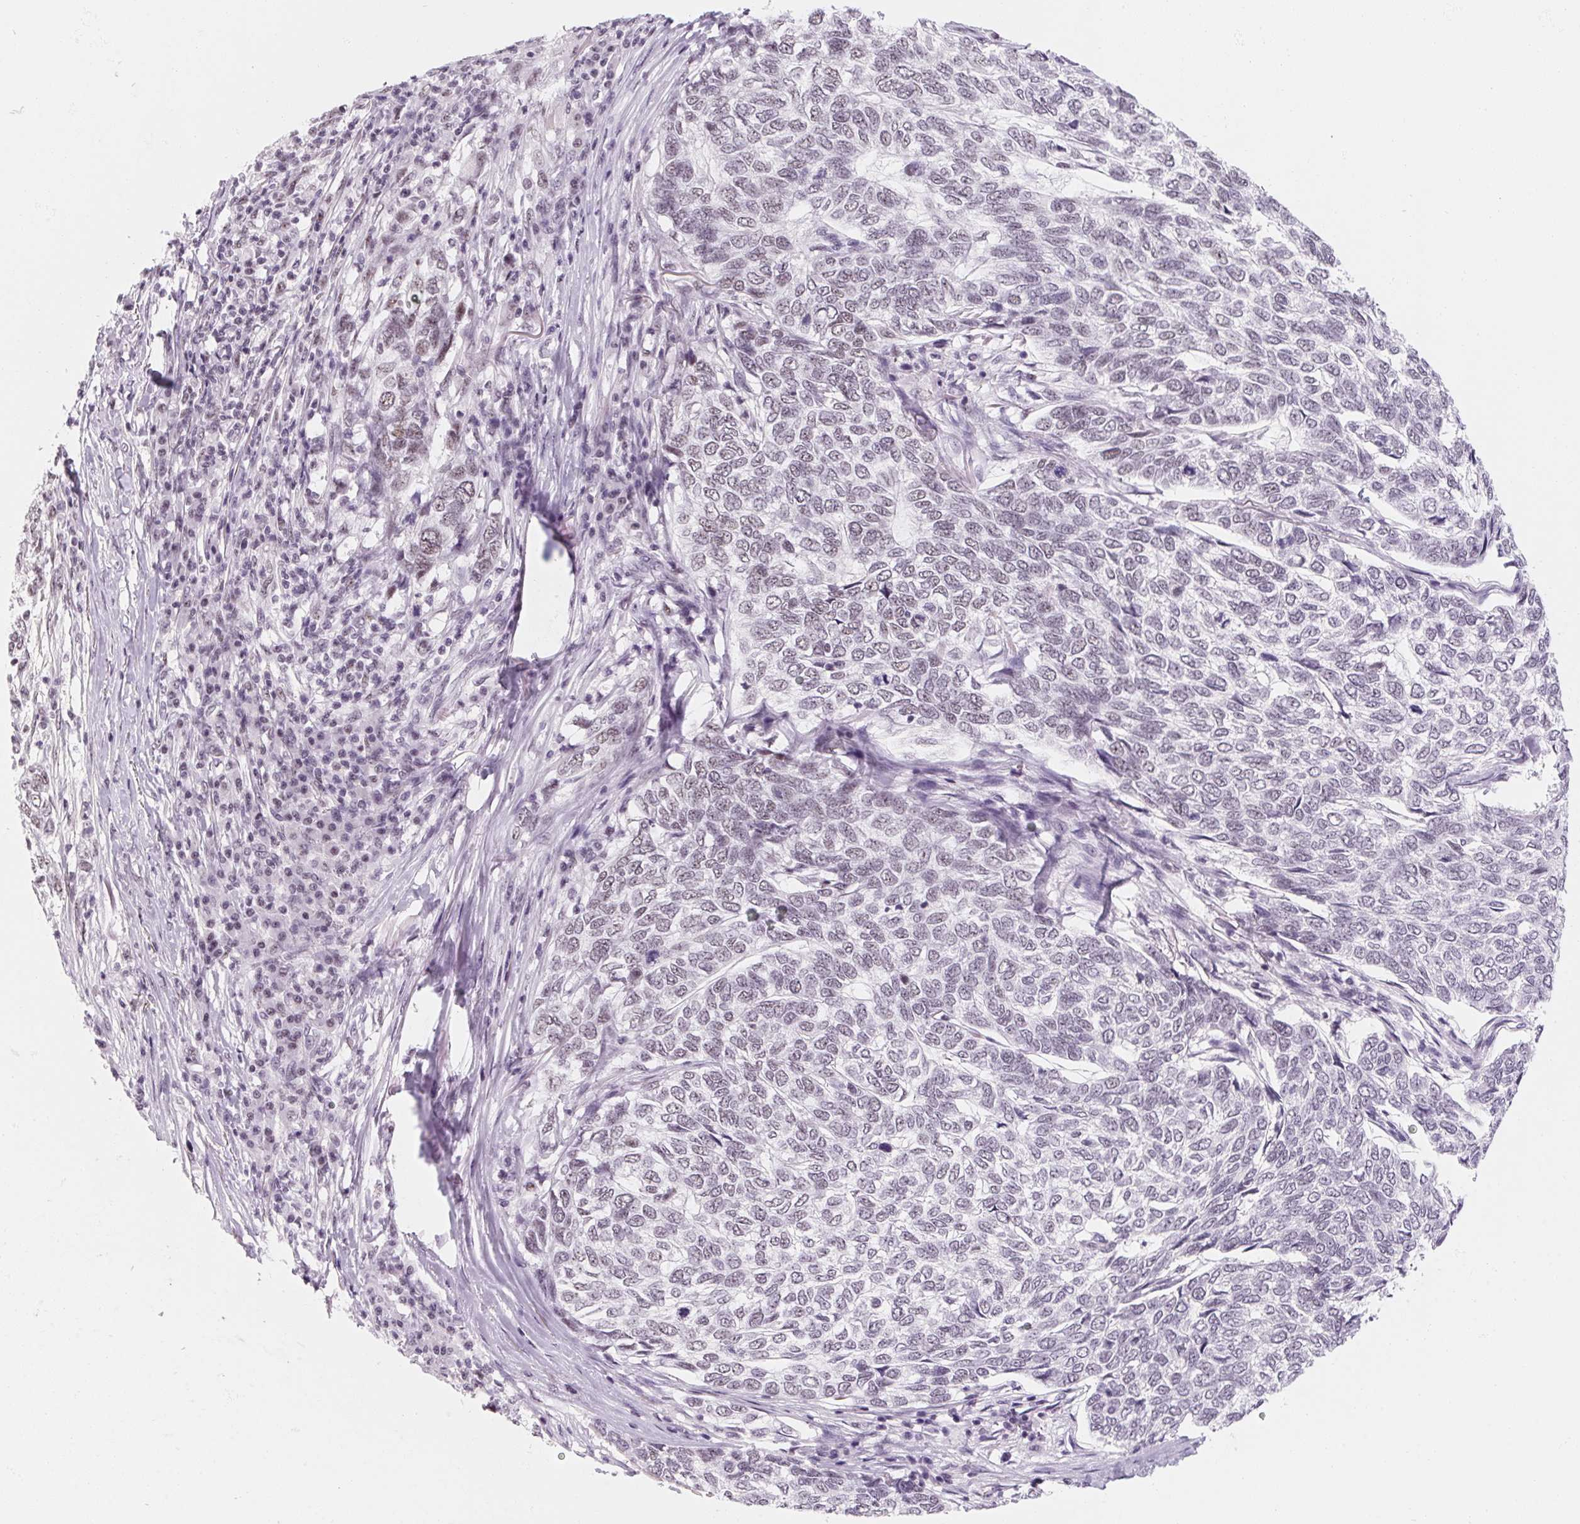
{"staining": {"intensity": "negative", "quantity": "none", "location": "none"}, "tissue": "skin cancer", "cell_type": "Tumor cells", "image_type": "cancer", "snomed": [{"axis": "morphology", "description": "Basal cell carcinoma"}, {"axis": "topography", "description": "Skin"}], "caption": "Tumor cells show no significant expression in skin cancer (basal cell carcinoma).", "gene": "ZIC4", "patient": {"sex": "female", "age": 65}}